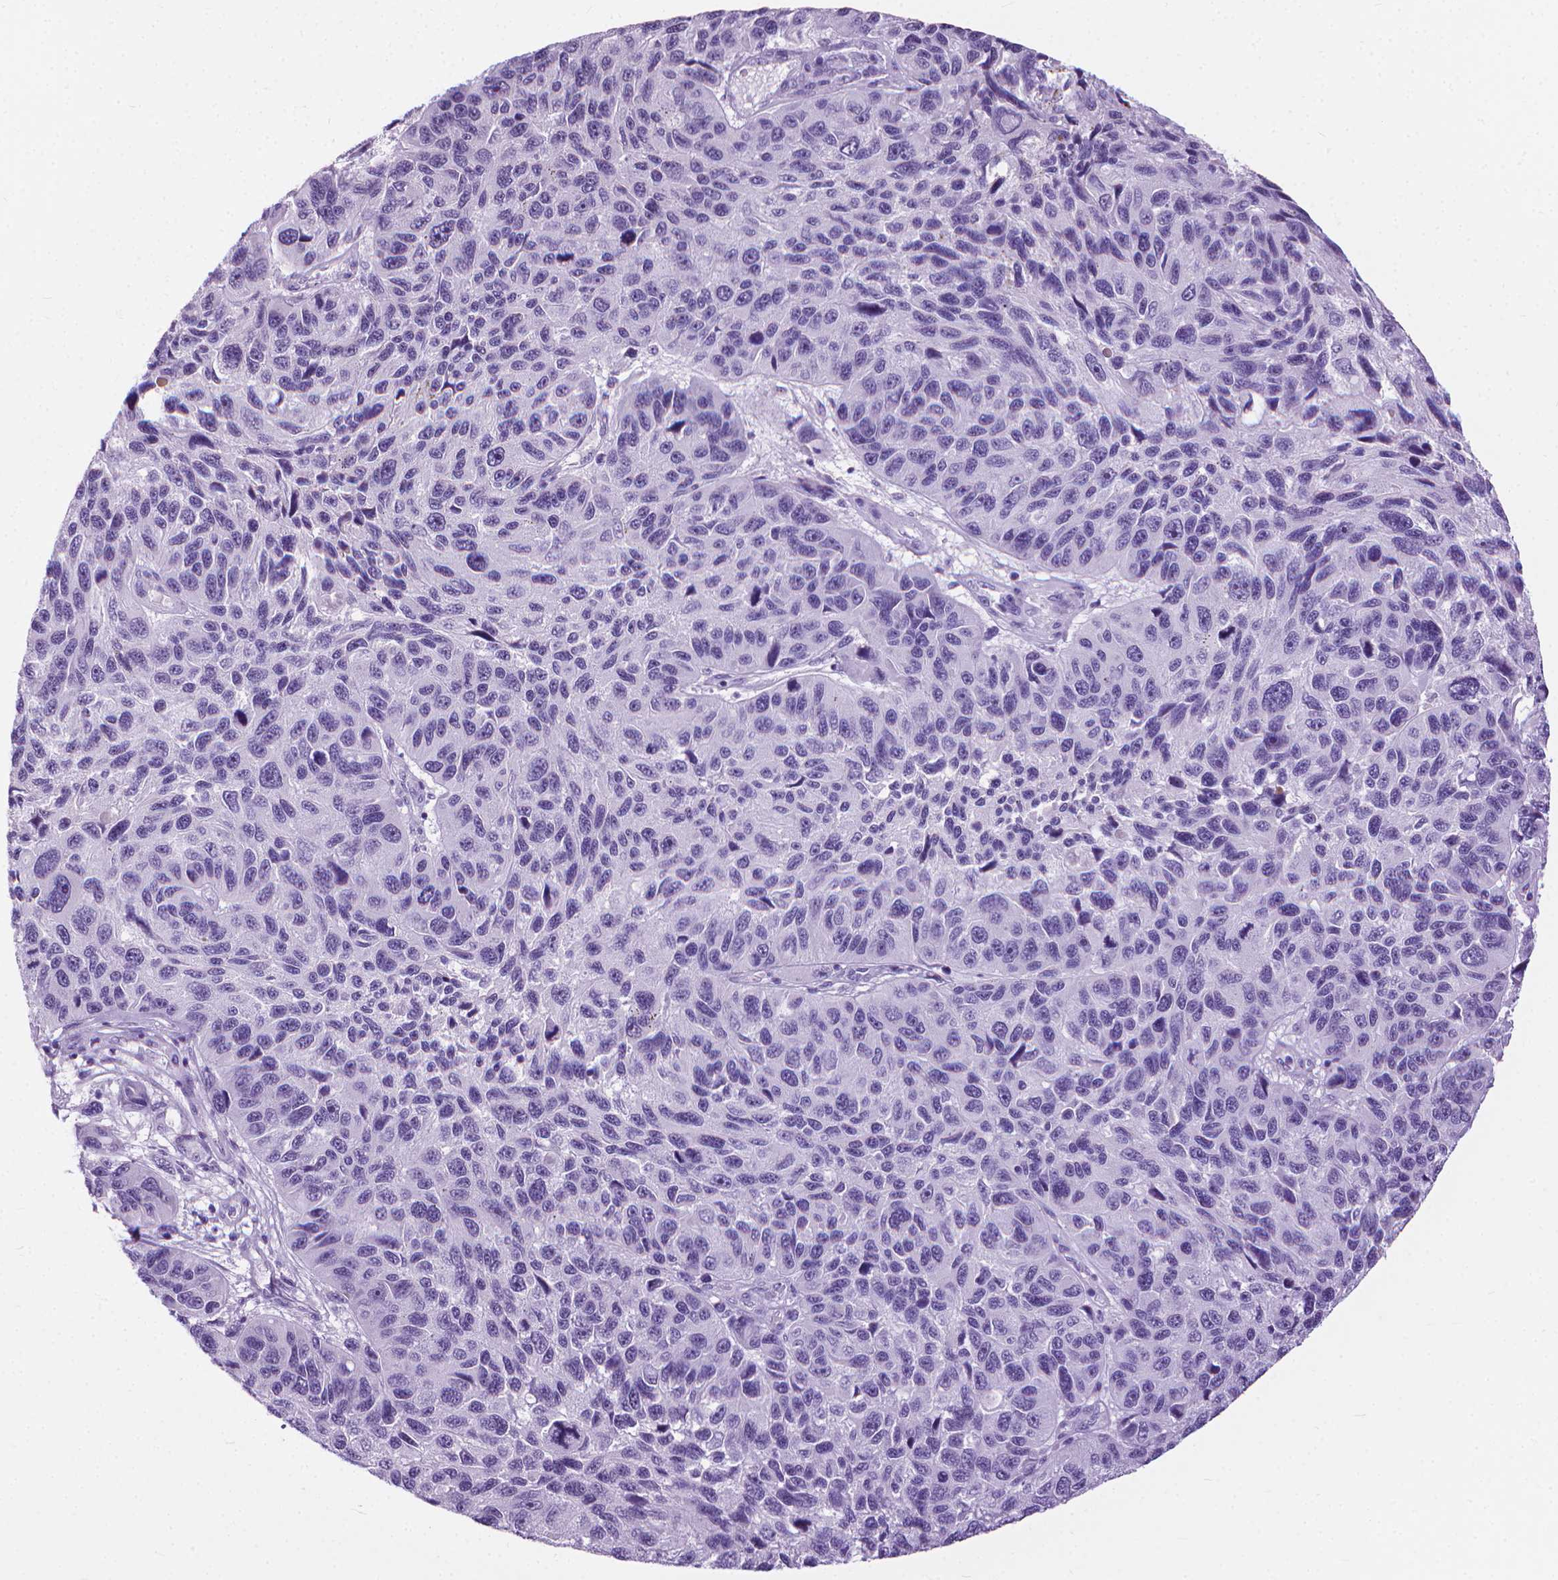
{"staining": {"intensity": "negative", "quantity": "none", "location": "none"}, "tissue": "melanoma", "cell_type": "Tumor cells", "image_type": "cancer", "snomed": [{"axis": "morphology", "description": "Malignant melanoma, NOS"}, {"axis": "topography", "description": "Skin"}], "caption": "A high-resolution histopathology image shows immunohistochemistry staining of melanoma, which demonstrates no significant expression in tumor cells. (DAB (3,3'-diaminobenzidine) immunohistochemistry visualized using brightfield microscopy, high magnification).", "gene": "HTR2B", "patient": {"sex": "male", "age": 53}}